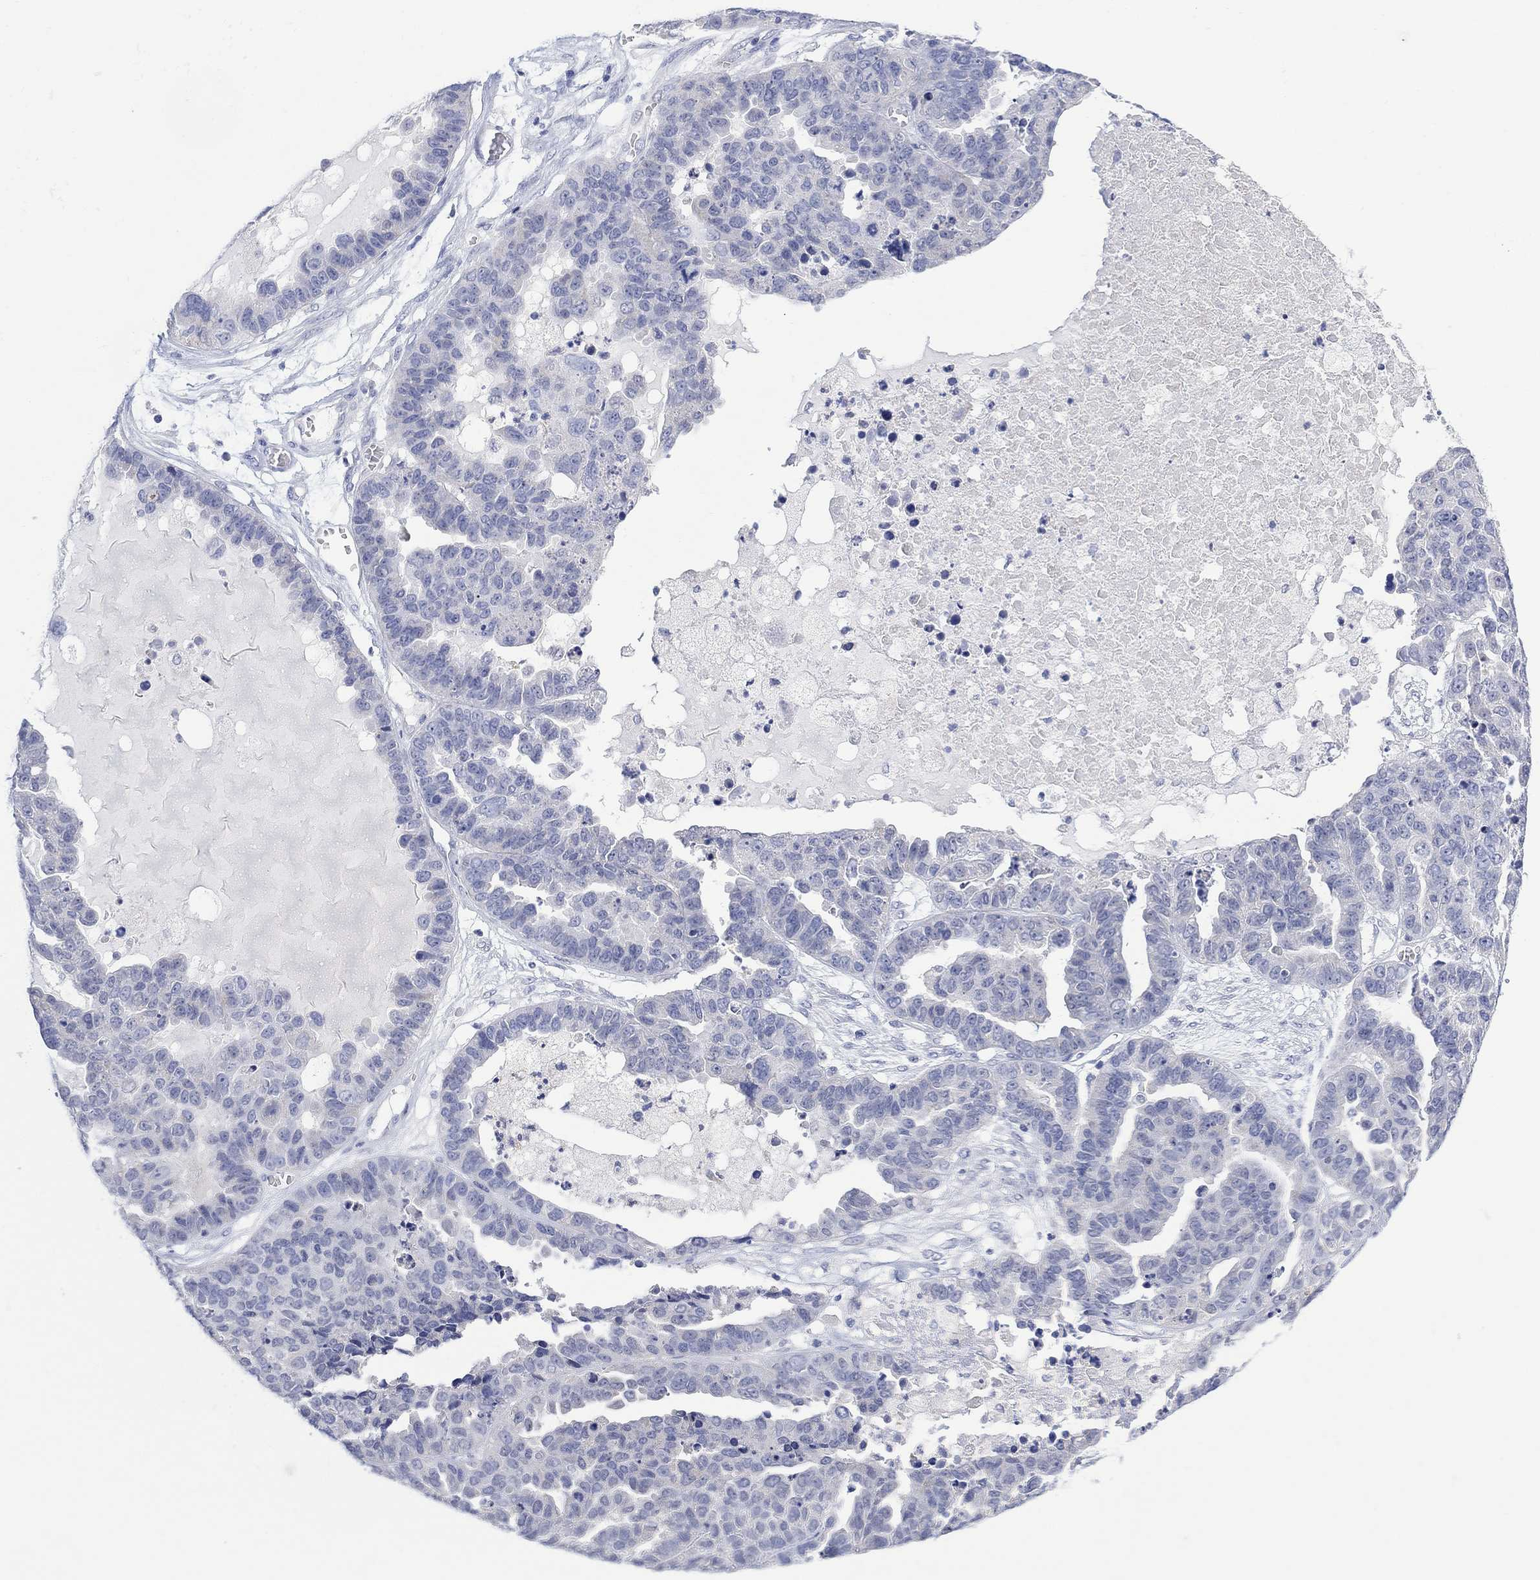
{"staining": {"intensity": "negative", "quantity": "none", "location": "none"}, "tissue": "ovarian cancer", "cell_type": "Tumor cells", "image_type": "cancer", "snomed": [{"axis": "morphology", "description": "Cystadenocarcinoma, serous, NOS"}, {"axis": "topography", "description": "Ovary"}], "caption": "Immunohistochemical staining of ovarian cancer demonstrates no significant expression in tumor cells. (DAB immunohistochemistry (IHC) with hematoxylin counter stain).", "gene": "FBP2", "patient": {"sex": "female", "age": 87}}